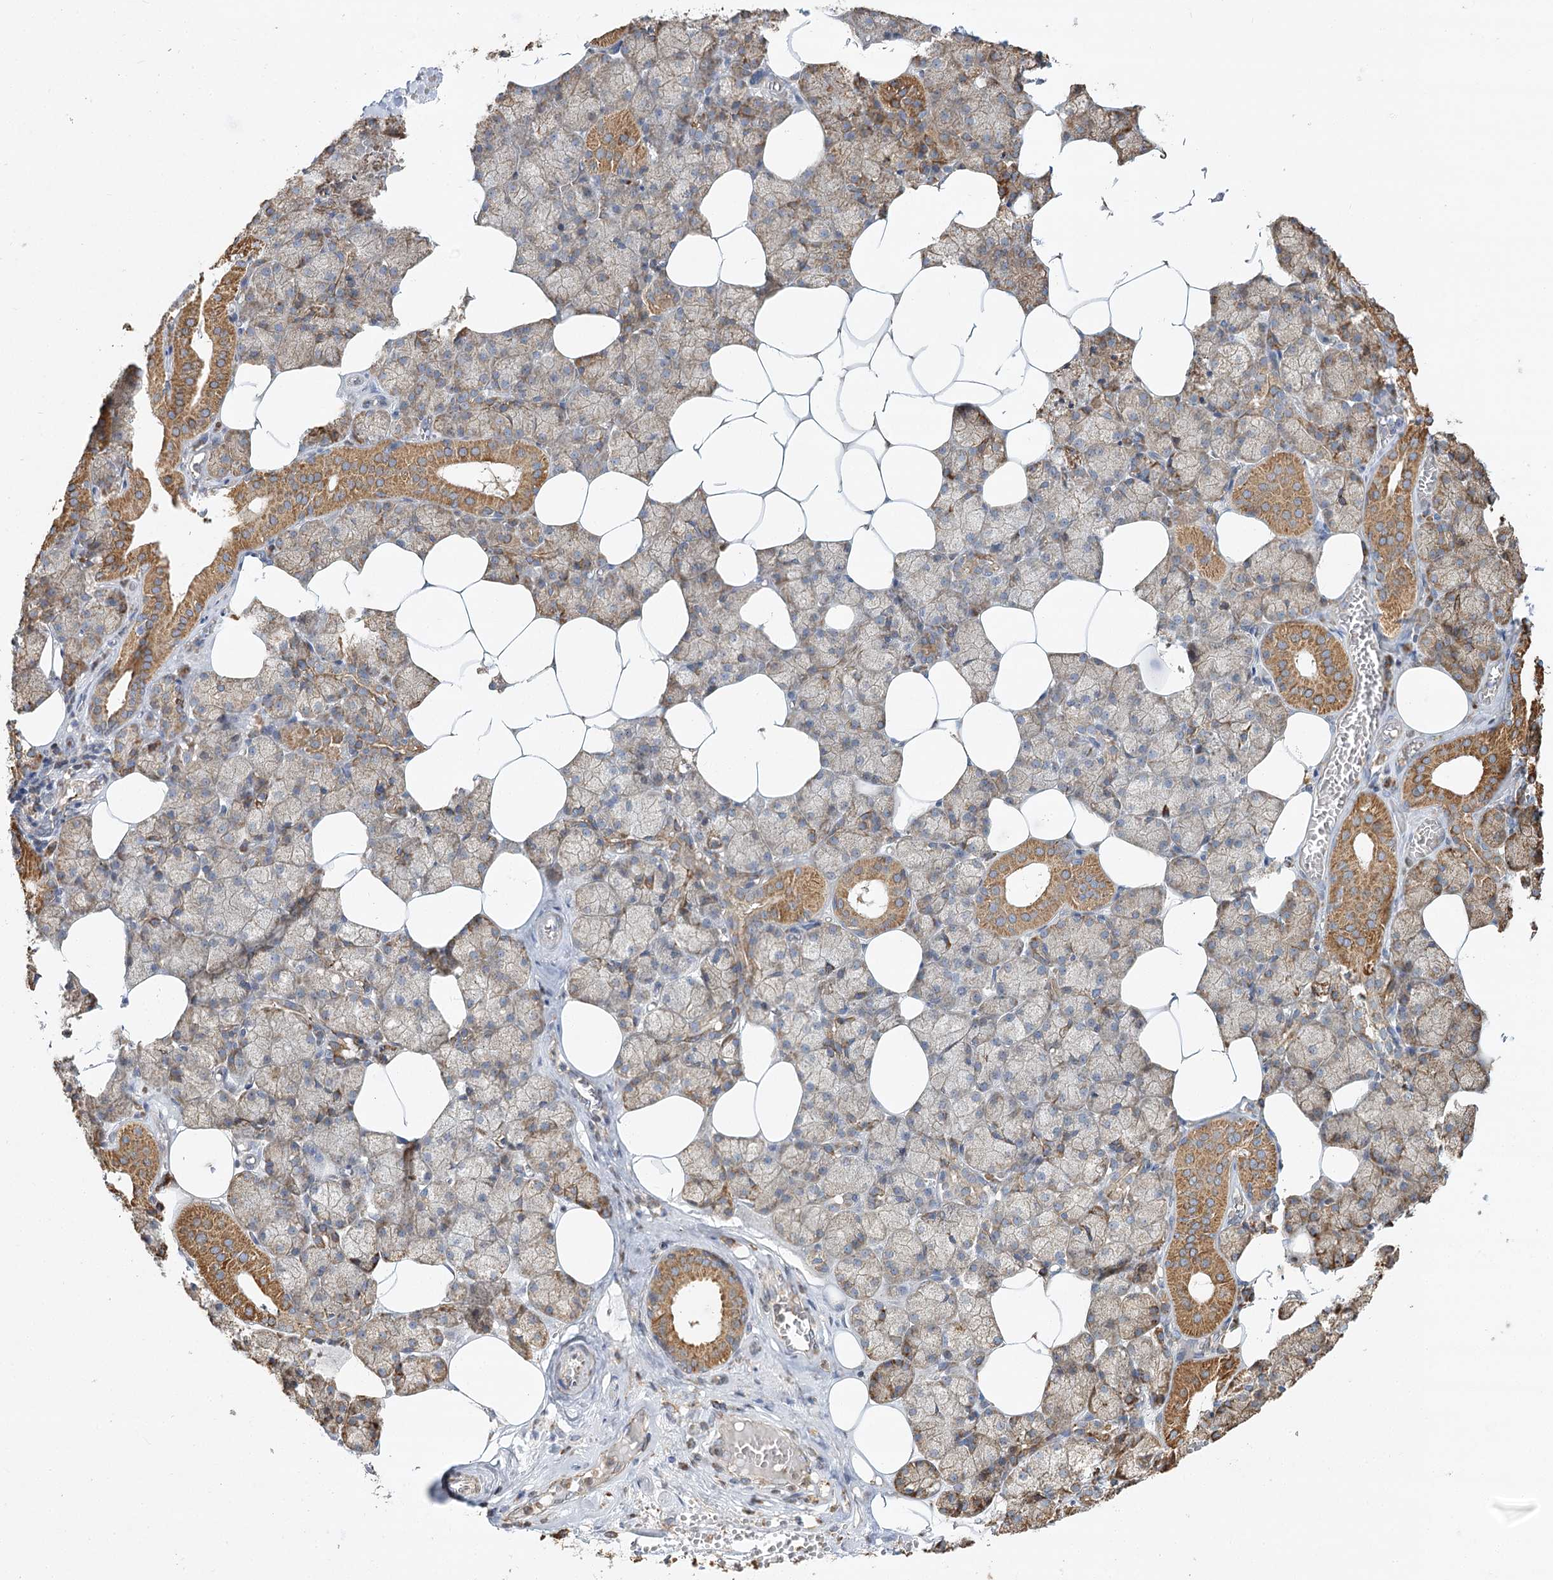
{"staining": {"intensity": "moderate", "quantity": "25%-75%", "location": "cytoplasmic/membranous"}, "tissue": "salivary gland", "cell_type": "Glandular cells", "image_type": "normal", "snomed": [{"axis": "morphology", "description": "Normal tissue, NOS"}, {"axis": "topography", "description": "Salivary gland"}], "caption": "There is medium levels of moderate cytoplasmic/membranous staining in glandular cells of benign salivary gland, as demonstrated by immunohistochemical staining (brown color).", "gene": "ZFYVE16", "patient": {"sex": "male", "age": 62}}